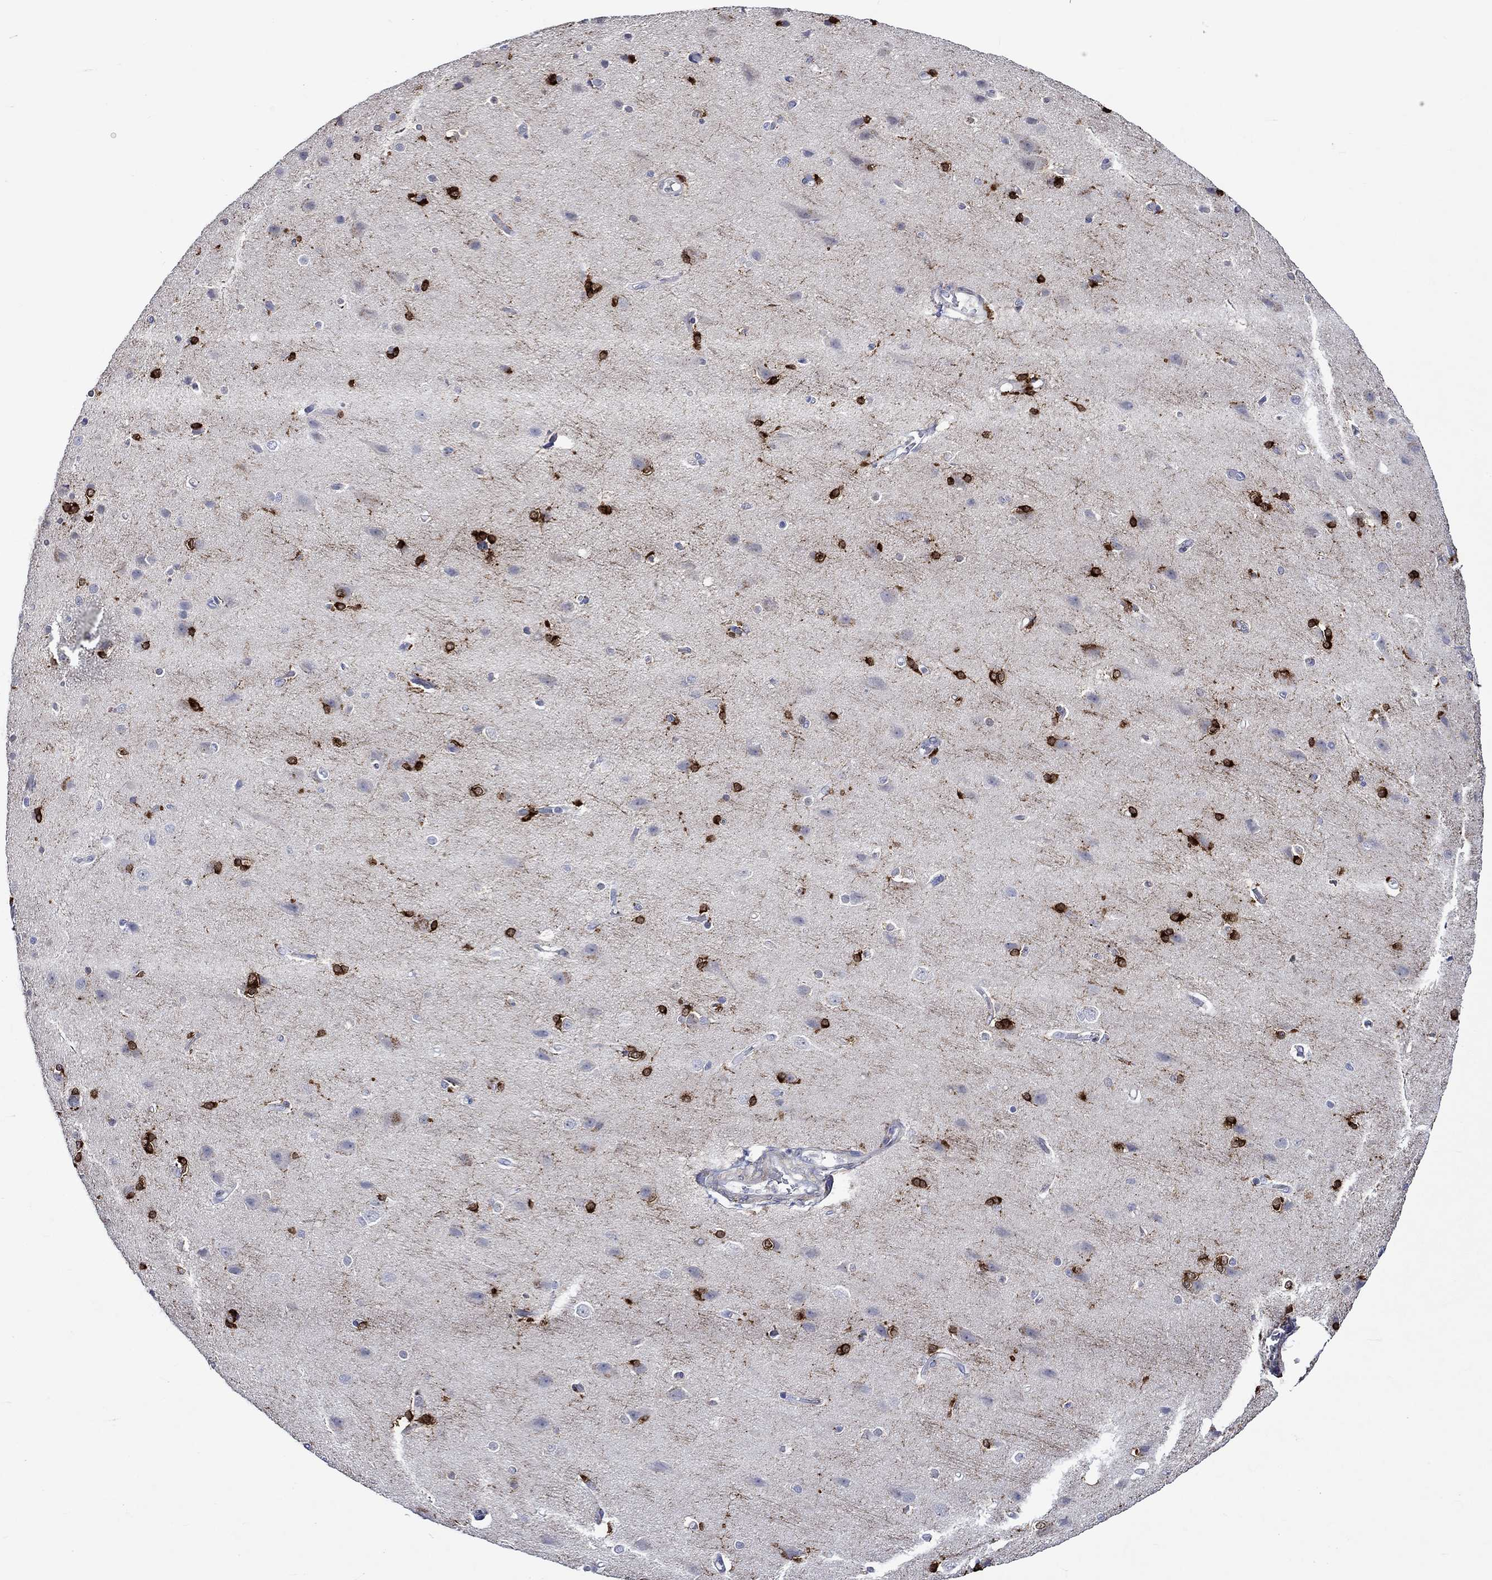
{"staining": {"intensity": "negative", "quantity": "none", "location": "none"}, "tissue": "cerebral cortex", "cell_type": "Endothelial cells", "image_type": "normal", "snomed": [{"axis": "morphology", "description": "Normal tissue, NOS"}, {"axis": "topography", "description": "Cerebral cortex"}], "caption": "Immunohistochemical staining of benign cerebral cortex demonstrates no significant staining in endothelial cells.", "gene": "CRYAB", "patient": {"sex": "male", "age": 37}}